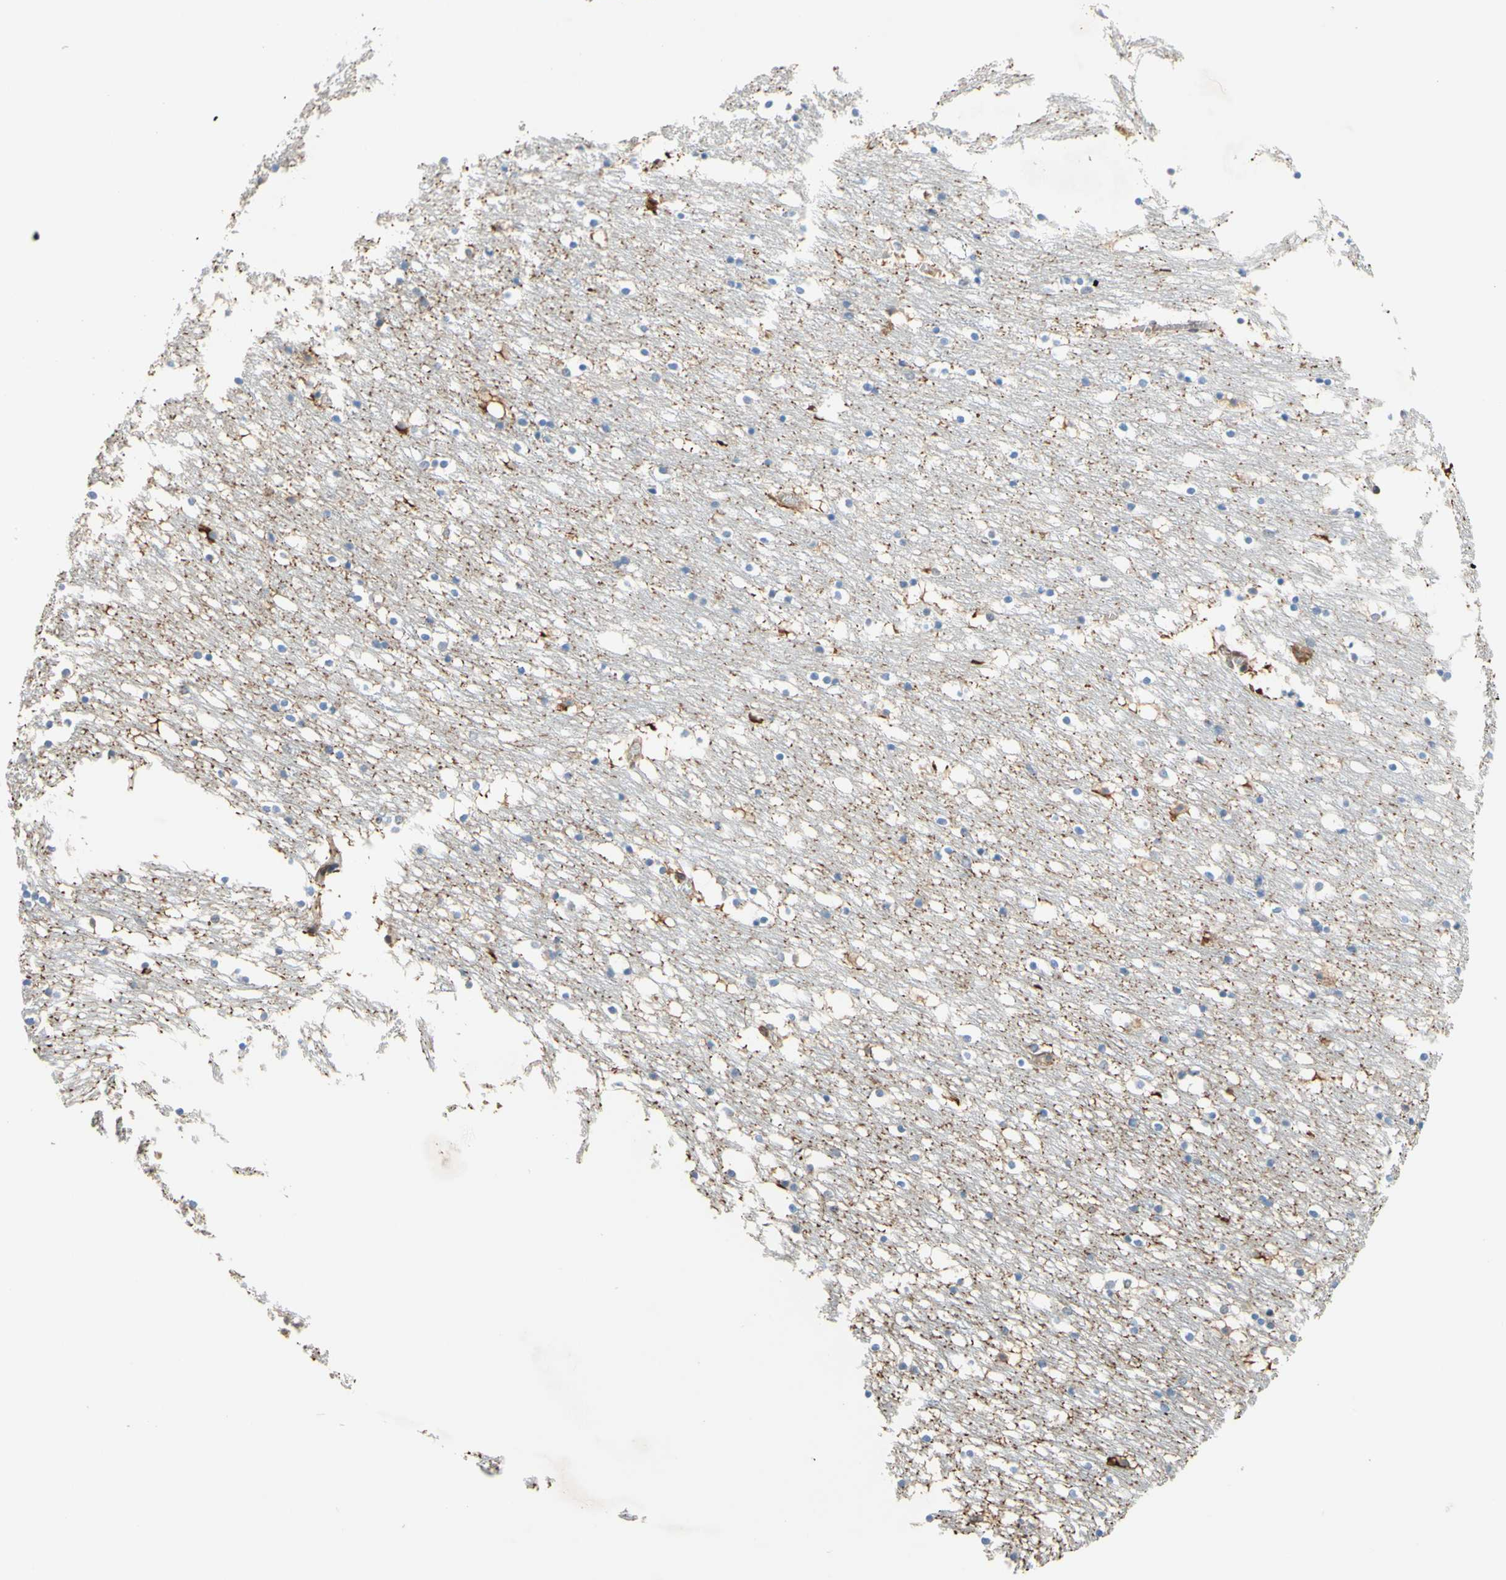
{"staining": {"intensity": "moderate", "quantity": "<25%", "location": "cytoplasmic/membranous"}, "tissue": "caudate", "cell_type": "Glial cells", "image_type": "normal", "snomed": [{"axis": "morphology", "description": "Normal tissue, NOS"}, {"axis": "topography", "description": "Lateral ventricle wall"}], "caption": "Moderate cytoplasmic/membranous positivity for a protein is identified in about <25% of glial cells of benign caudate using immunohistochemistry (IHC).", "gene": "TRAF2", "patient": {"sex": "male", "age": 45}}